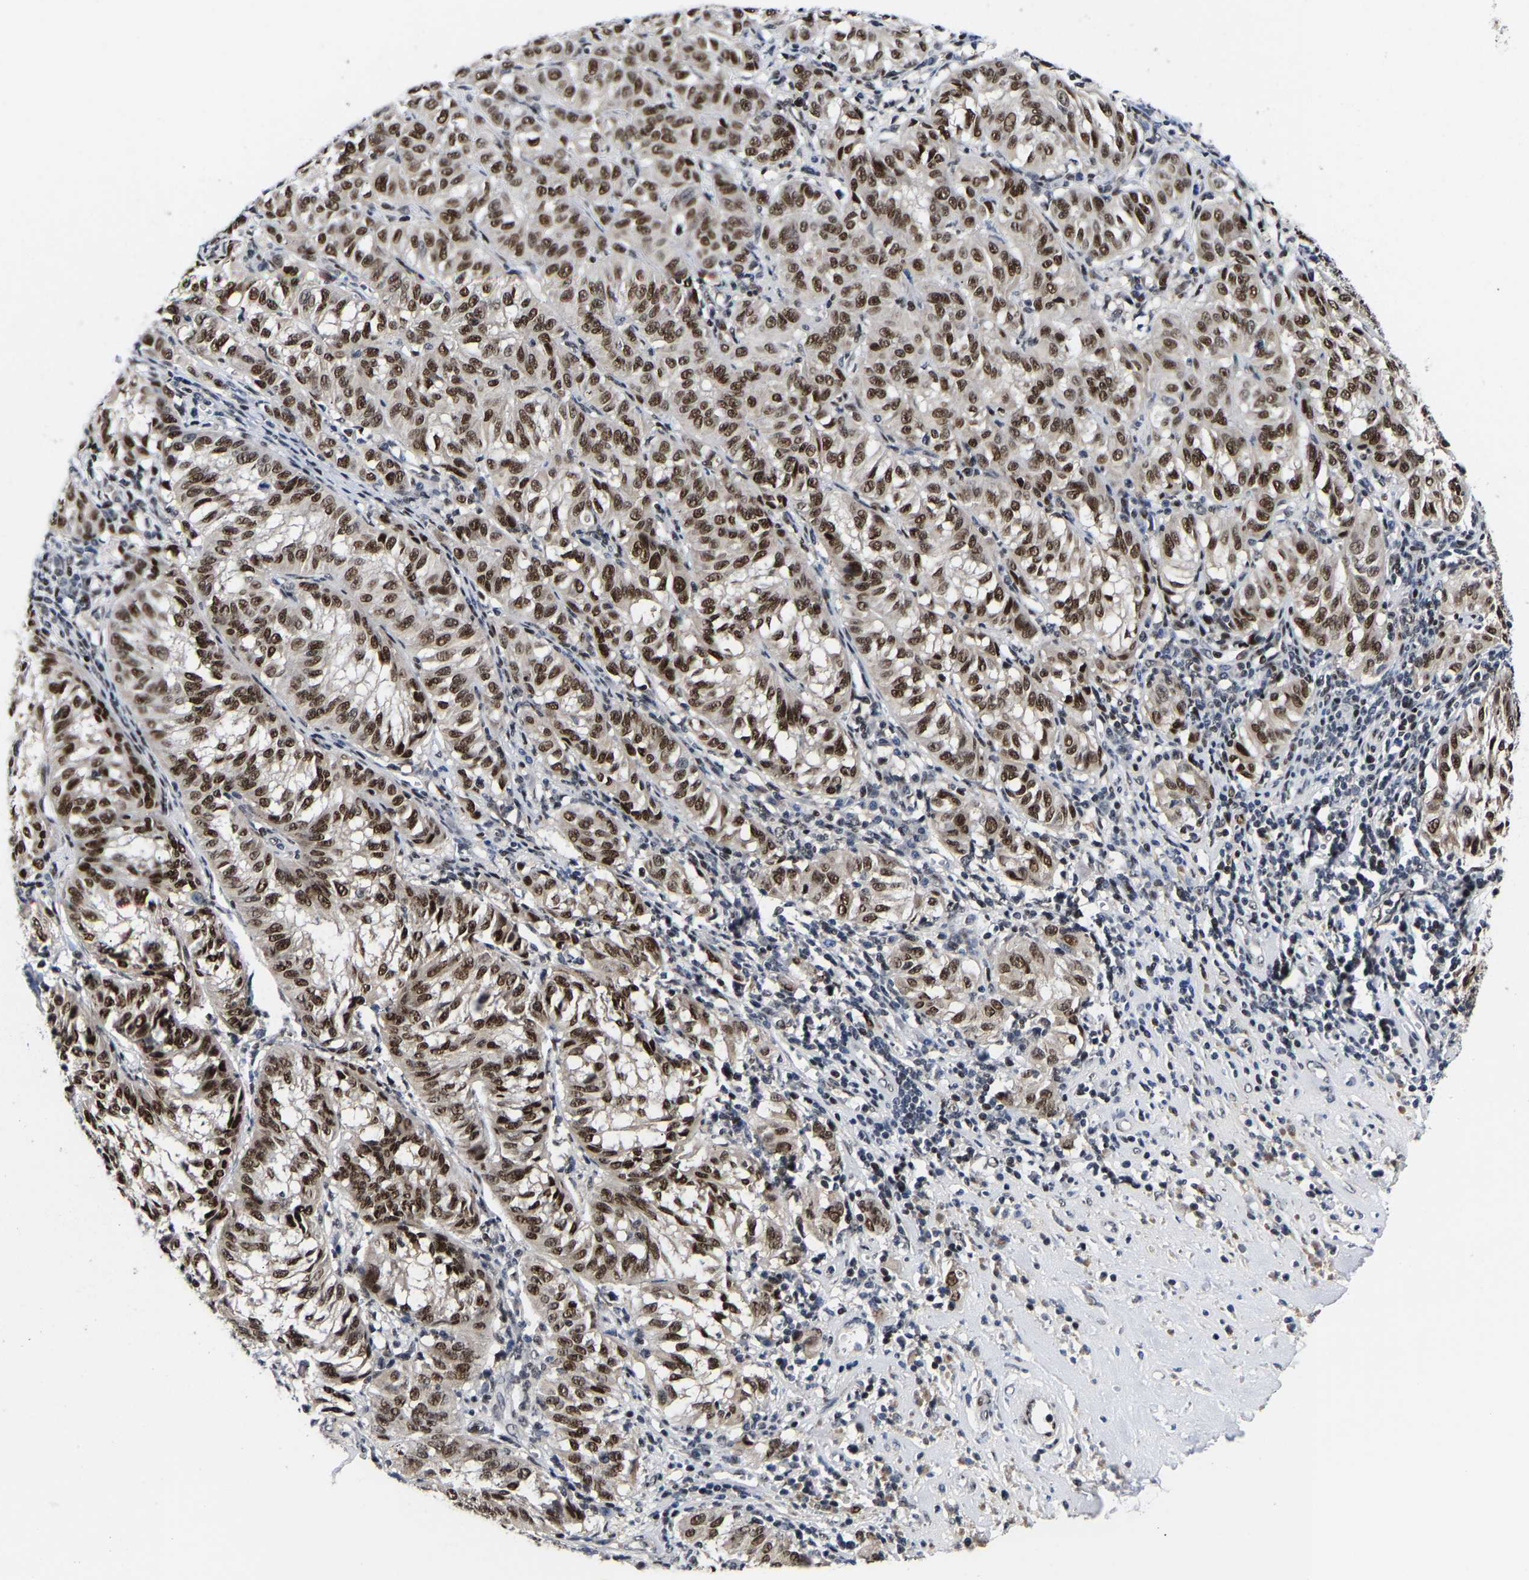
{"staining": {"intensity": "strong", "quantity": ">75%", "location": "nuclear"}, "tissue": "melanoma", "cell_type": "Tumor cells", "image_type": "cancer", "snomed": [{"axis": "morphology", "description": "Malignant melanoma, NOS"}, {"axis": "topography", "description": "Skin"}], "caption": "The photomicrograph shows a brown stain indicating the presence of a protein in the nuclear of tumor cells in melanoma.", "gene": "PTRHD1", "patient": {"sex": "female", "age": 72}}